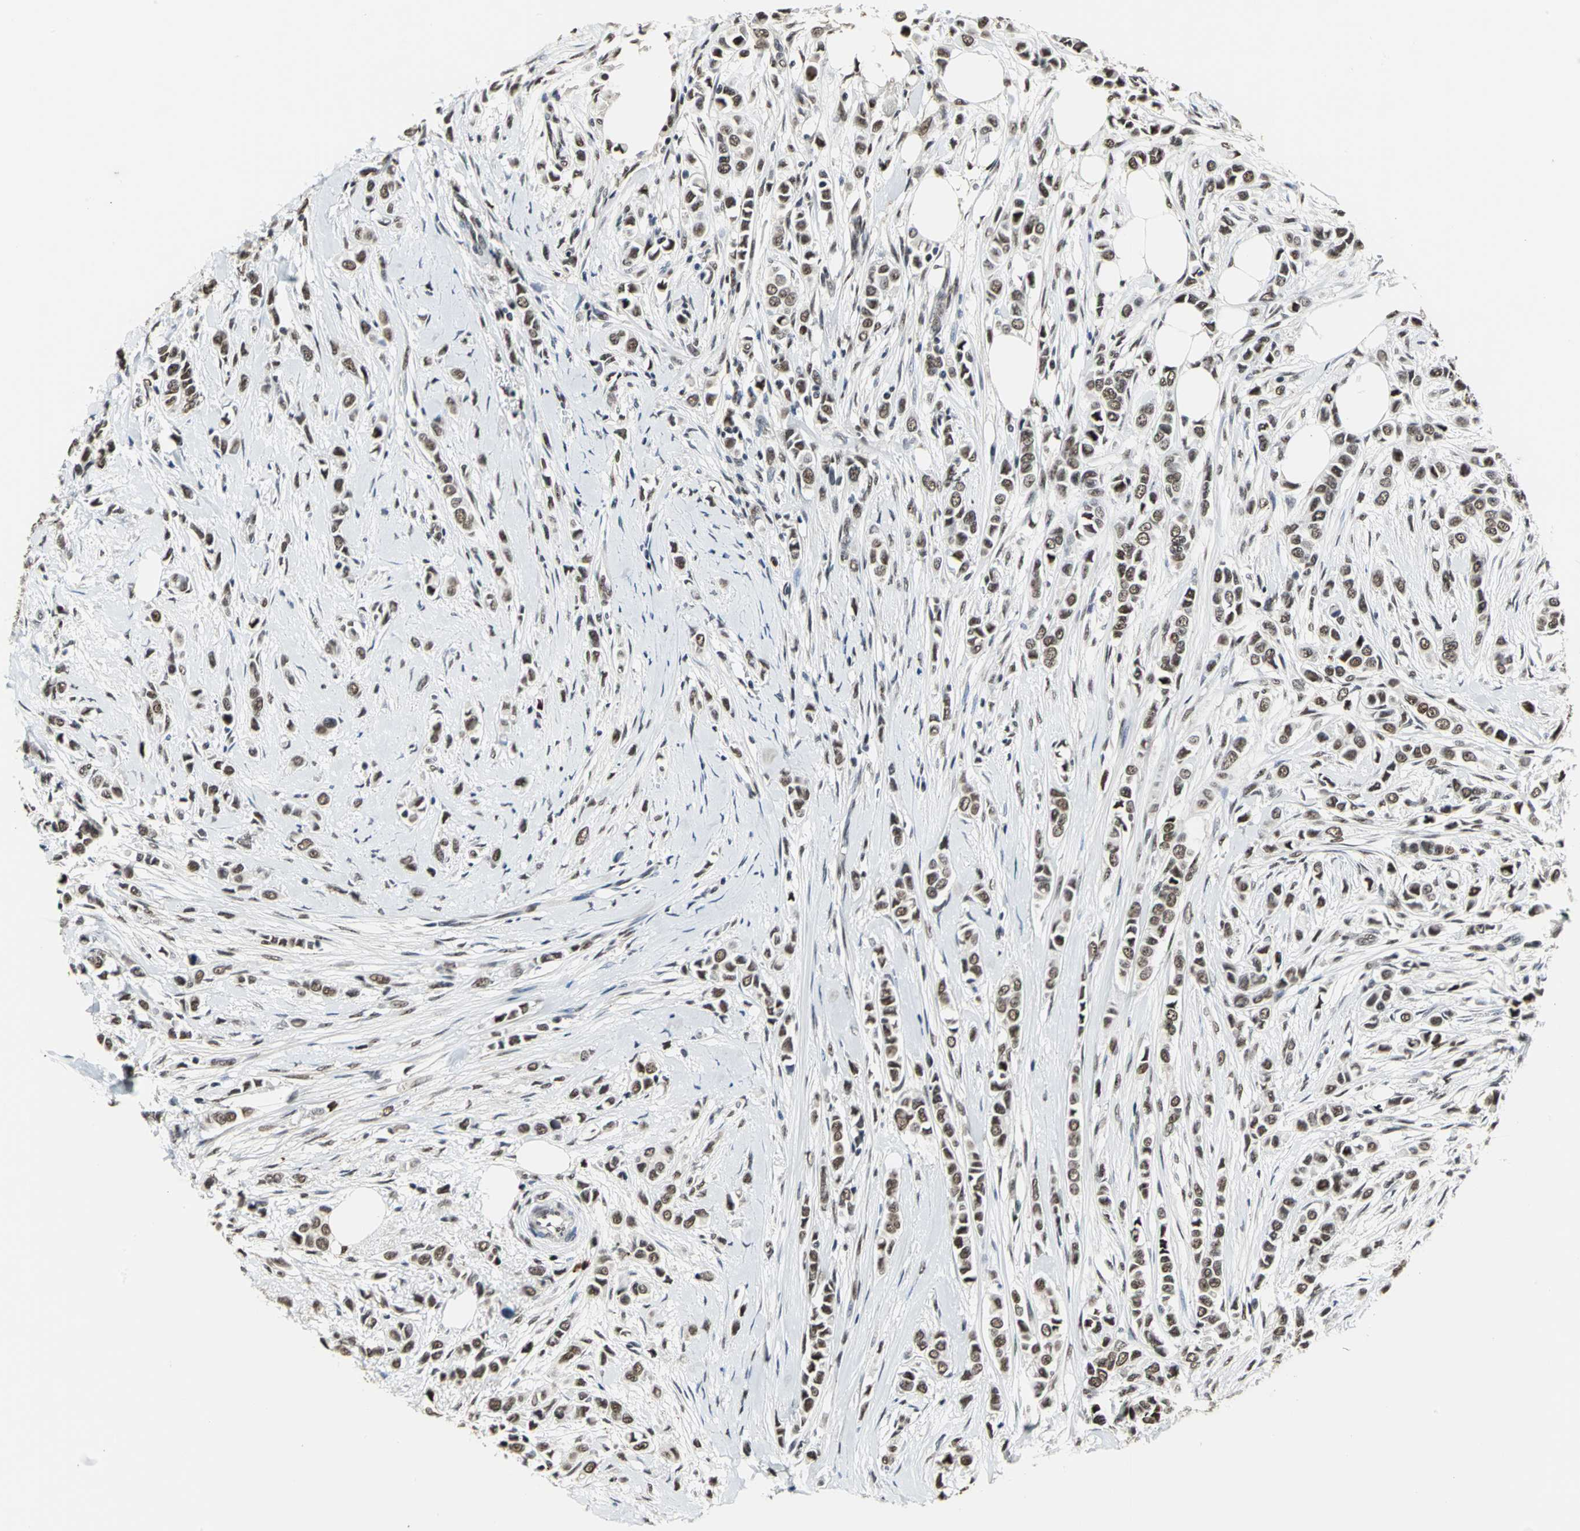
{"staining": {"intensity": "strong", "quantity": ">75%", "location": "nuclear"}, "tissue": "breast cancer", "cell_type": "Tumor cells", "image_type": "cancer", "snomed": [{"axis": "morphology", "description": "Lobular carcinoma"}, {"axis": "topography", "description": "Breast"}], "caption": "Human breast cancer stained with a brown dye shows strong nuclear positive expression in approximately >75% of tumor cells.", "gene": "CCDC88C", "patient": {"sex": "female", "age": 51}}